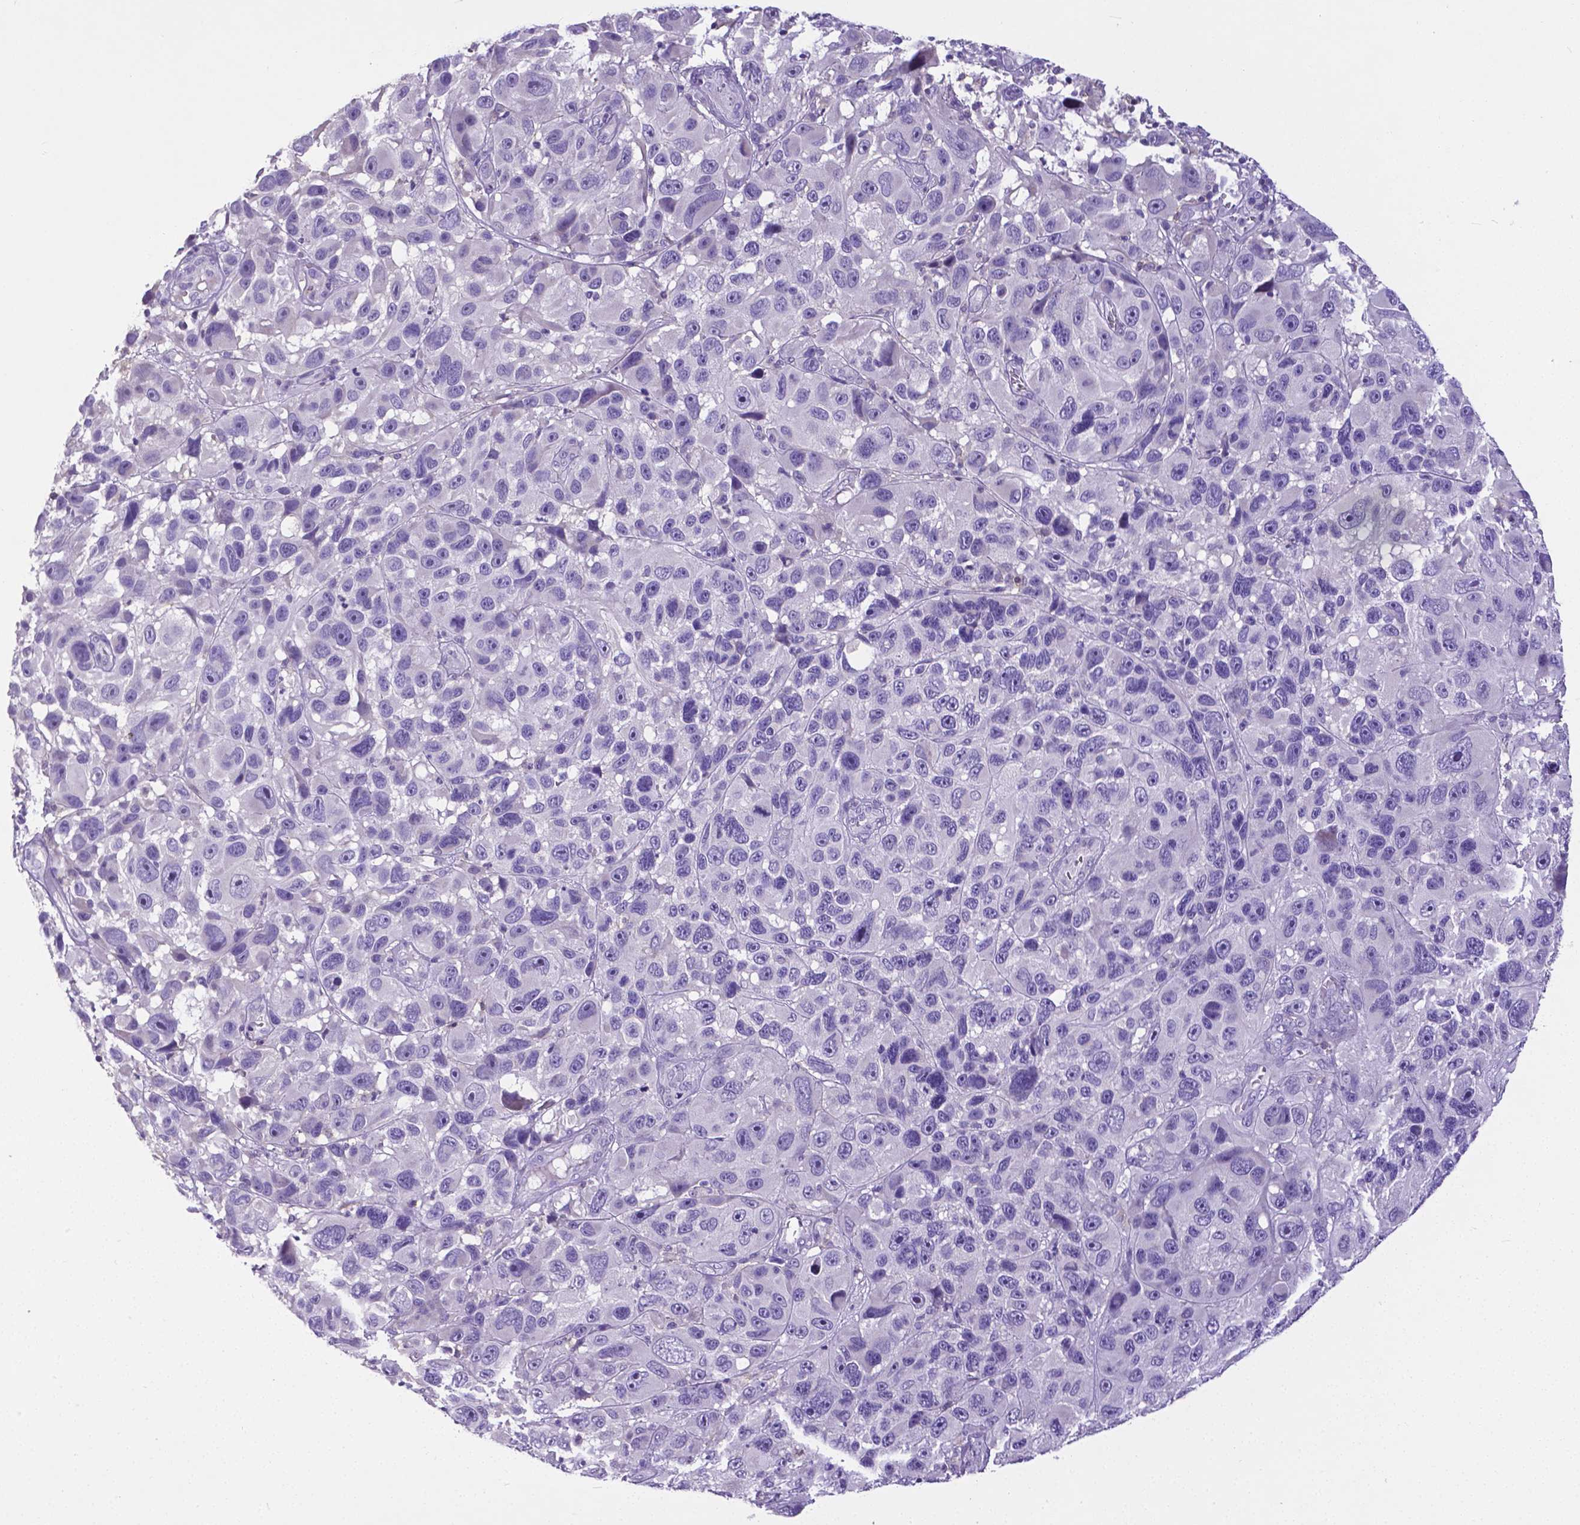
{"staining": {"intensity": "negative", "quantity": "none", "location": "none"}, "tissue": "melanoma", "cell_type": "Tumor cells", "image_type": "cancer", "snomed": [{"axis": "morphology", "description": "Malignant melanoma, NOS"}, {"axis": "topography", "description": "Skin"}], "caption": "High magnification brightfield microscopy of malignant melanoma stained with DAB (3,3'-diaminobenzidine) (brown) and counterstained with hematoxylin (blue): tumor cells show no significant staining.", "gene": "CD4", "patient": {"sex": "male", "age": 53}}